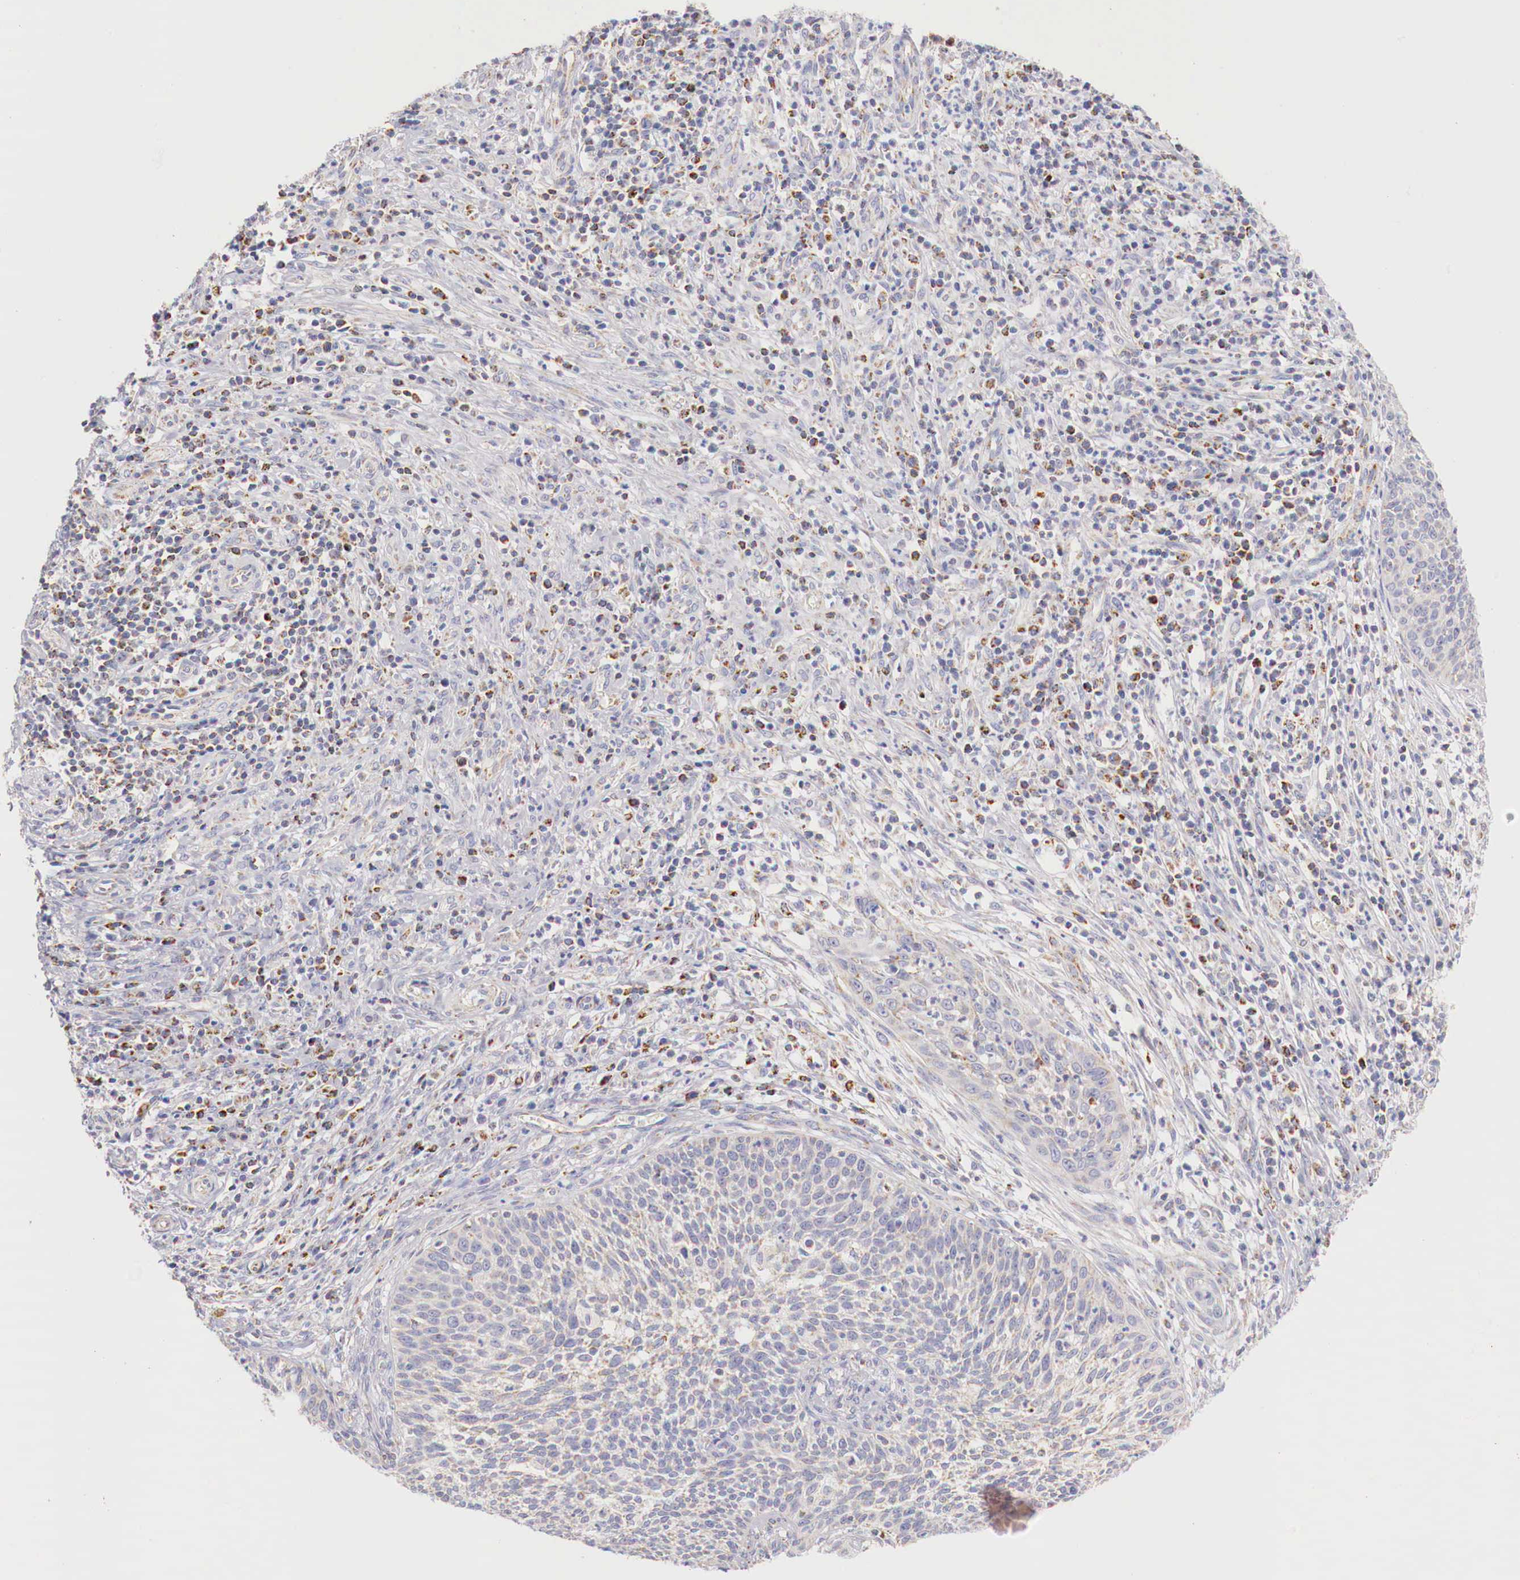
{"staining": {"intensity": "weak", "quantity": ">75%", "location": "cytoplasmic/membranous"}, "tissue": "cervical cancer", "cell_type": "Tumor cells", "image_type": "cancer", "snomed": [{"axis": "morphology", "description": "Squamous cell carcinoma, NOS"}, {"axis": "topography", "description": "Cervix"}], "caption": "Protein staining by IHC shows weak cytoplasmic/membranous expression in about >75% of tumor cells in cervical cancer.", "gene": "IDH3G", "patient": {"sex": "female", "age": 41}}